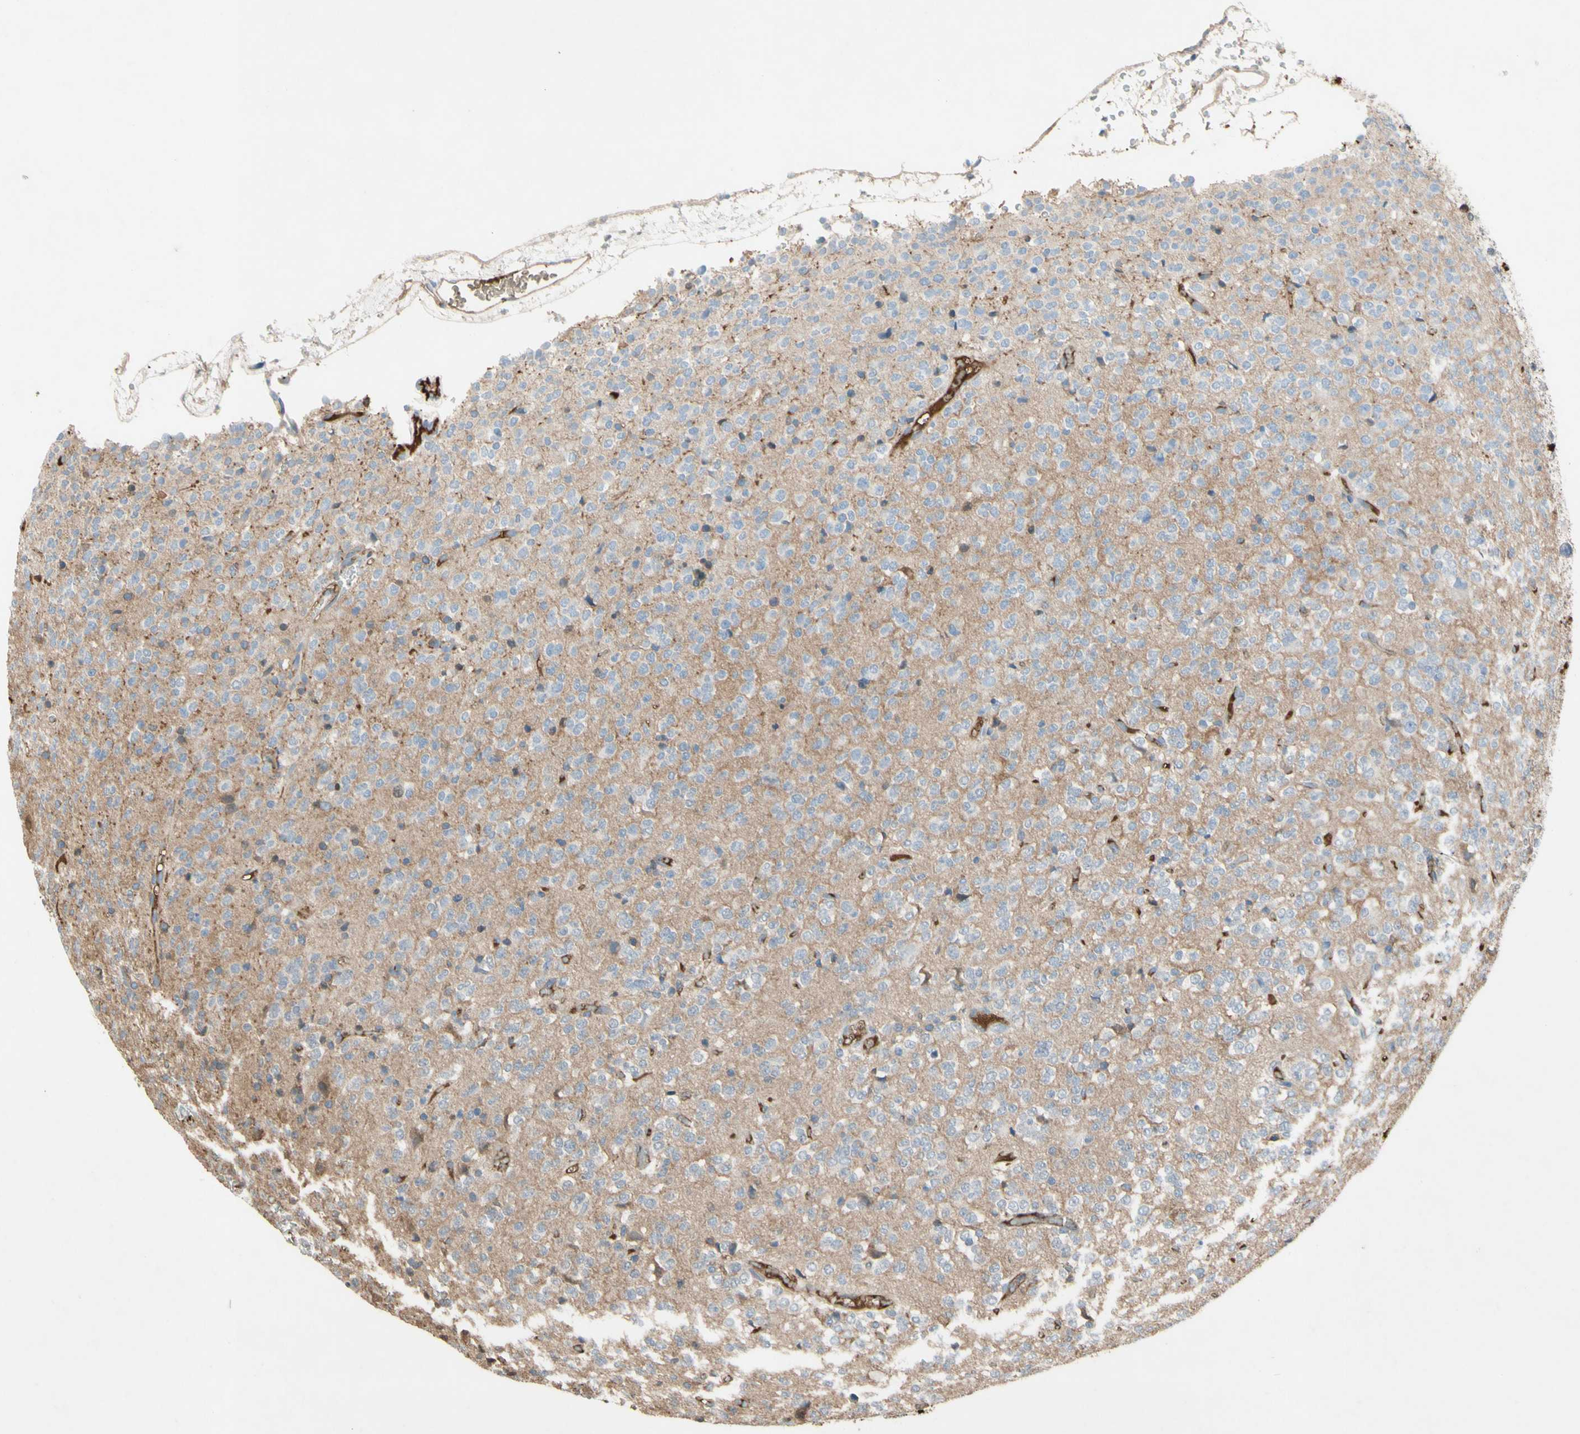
{"staining": {"intensity": "negative", "quantity": "none", "location": "none"}, "tissue": "glioma", "cell_type": "Tumor cells", "image_type": "cancer", "snomed": [{"axis": "morphology", "description": "Glioma, malignant, Low grade"}, {"axis": "topography", "description": "Brain"}], "caption": "This histopathology image is of glioma stained with IHC to label a protein in brown with the nuclei are counter-stained blue. There is no positivity in tumor cells. (DAB (3,3'-diaminobenzidine) immunohistochemistry, high magnification).", "gene": "TIMP2", "patient": {"sex": "male", "age": 38}}